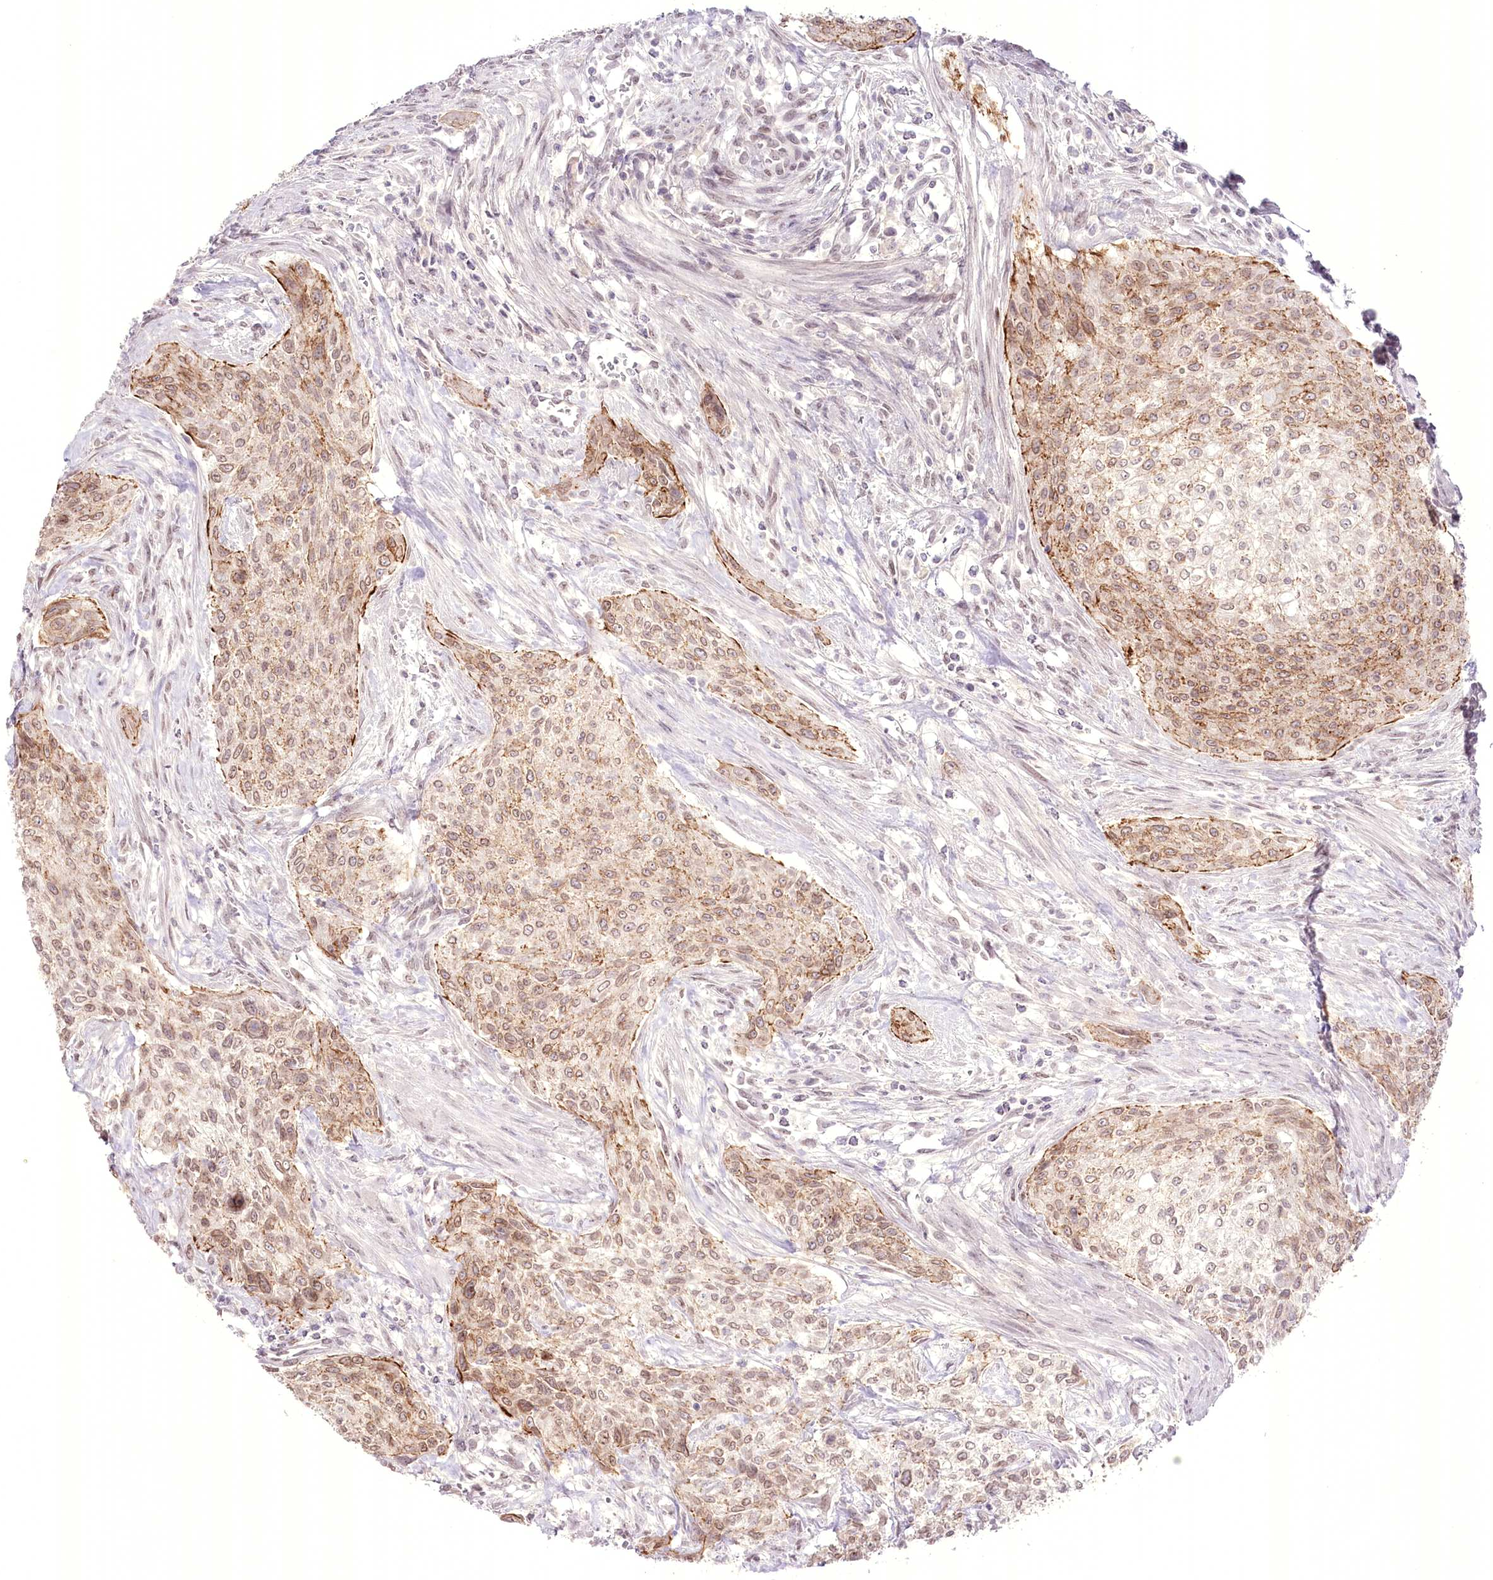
{"staining": {"intensity": "moderate", "quantity": "25%-75%", "location": "cytoplasmic/membranous,nuclear"}, "tissue": "urothelial cancer", "cell_type": "Tumor cells", "image_type": "cancer", "snomed": [{"axis": "morphology", "description": "Normal tissue, NOS"}, {"axis": "morphology", "description": "Urothelial carcinoma, NOS"}, {"axis": "topography", "description": "Urinary bladder"}, {"axis": "topography", "description": "Peripheral nerve tissue"}], "caption": "Immunohistochemical staining of urothelial cancer shows moderate cytoplasmic/membranous and nuclear protein expression in about 25%-75% of tumor cells.", "gene": "SLC39A10", "patient": {"sex": "male", "age": 35}}